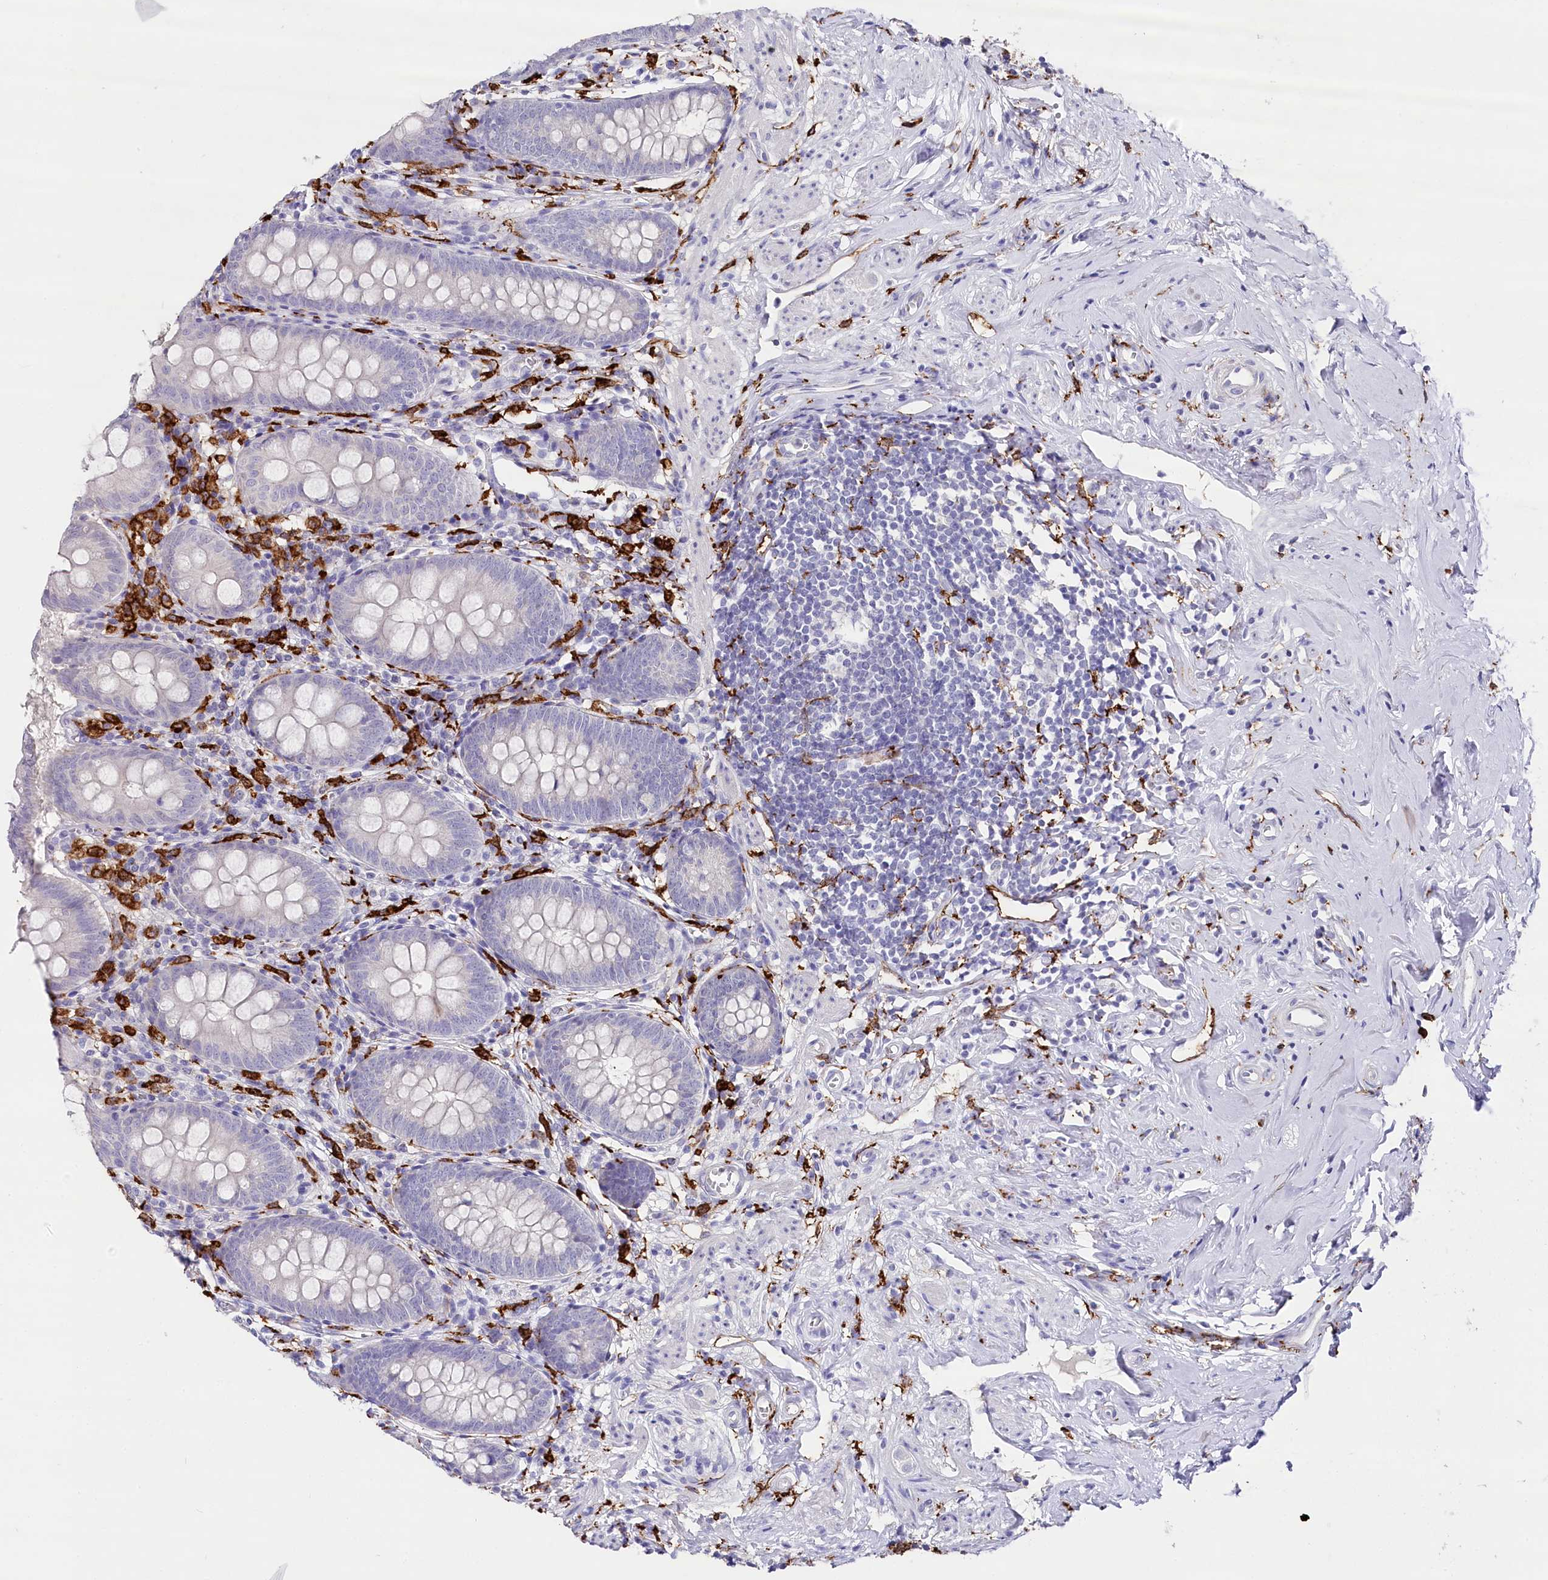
{"staining": {"intensity": "negative", "quantity": "none", "location": "none"}, "tissue": "appendix", "cell_type": "Glandular cells", "image_type": "normal", "snomed": [{"axis": "morphology", "description": "Normal tissue, NOS"}, {"axis": "topography", "description": "Appendix"}], "caption": "Immunohistochemistry (IHC) of normal appendix shows no staining in glandular cells.", "gene": "CLEC4M", "patient": {"sex": "female", "age": 51}}